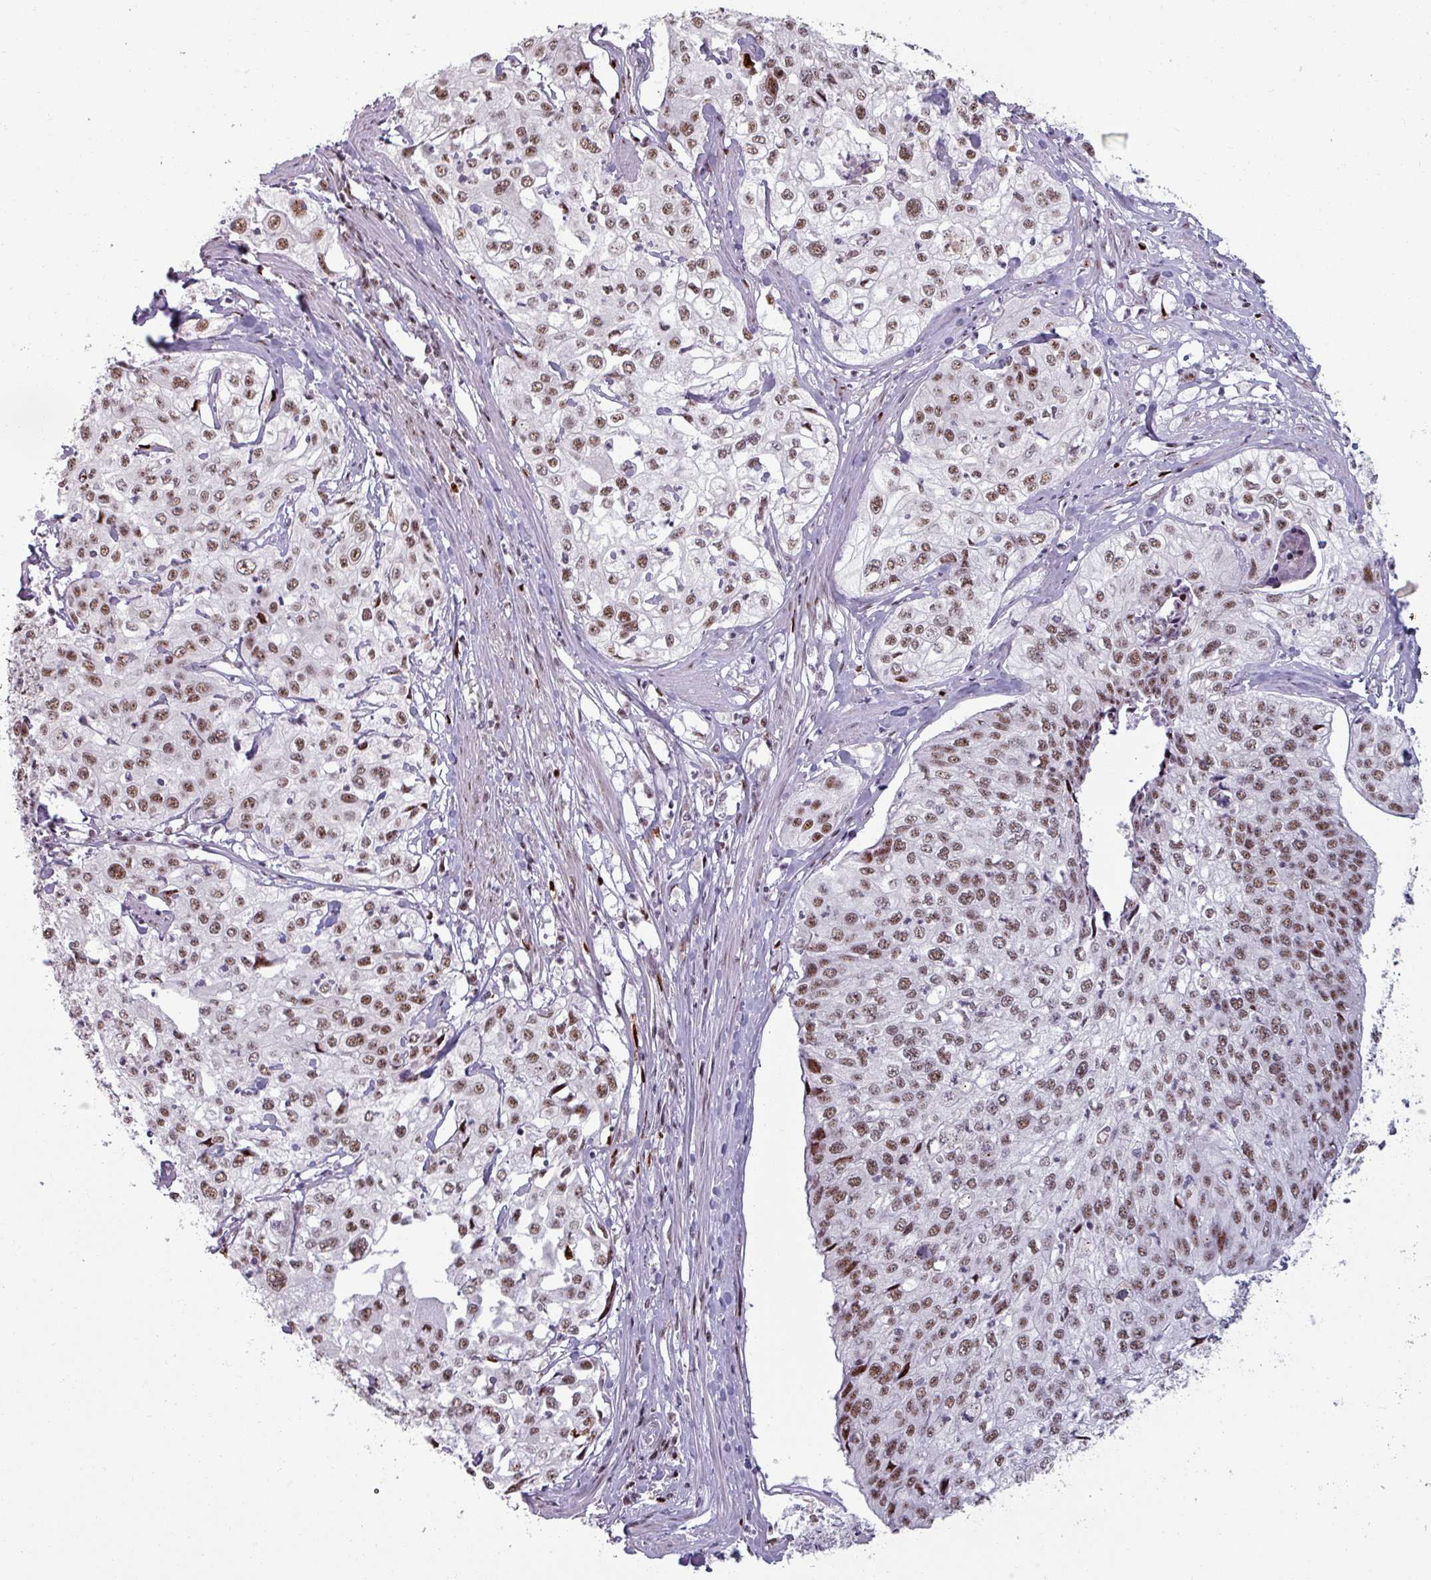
{"staining": {"intensity": "moderate", "quantity": ">75%", "location": "nuclear"}, "tissue": "cervical cancer", "cell_type": "Tumor cells", "image_type": "cancer", "snomed": [{"axis": "morphology", "description": "Squamous cell carcinoma, NOS"}, {"axis": "topography", "description": "Cervix"}], "caption": "There is medium levels of moderate nuclear staining in tumor cells of cervical cancer (squamous cell carcinoma), as demonstrated by immunohistochemical staining (brown color).", "gene": "NCOR1", "patient": {"sex": "female", "age": 31}}